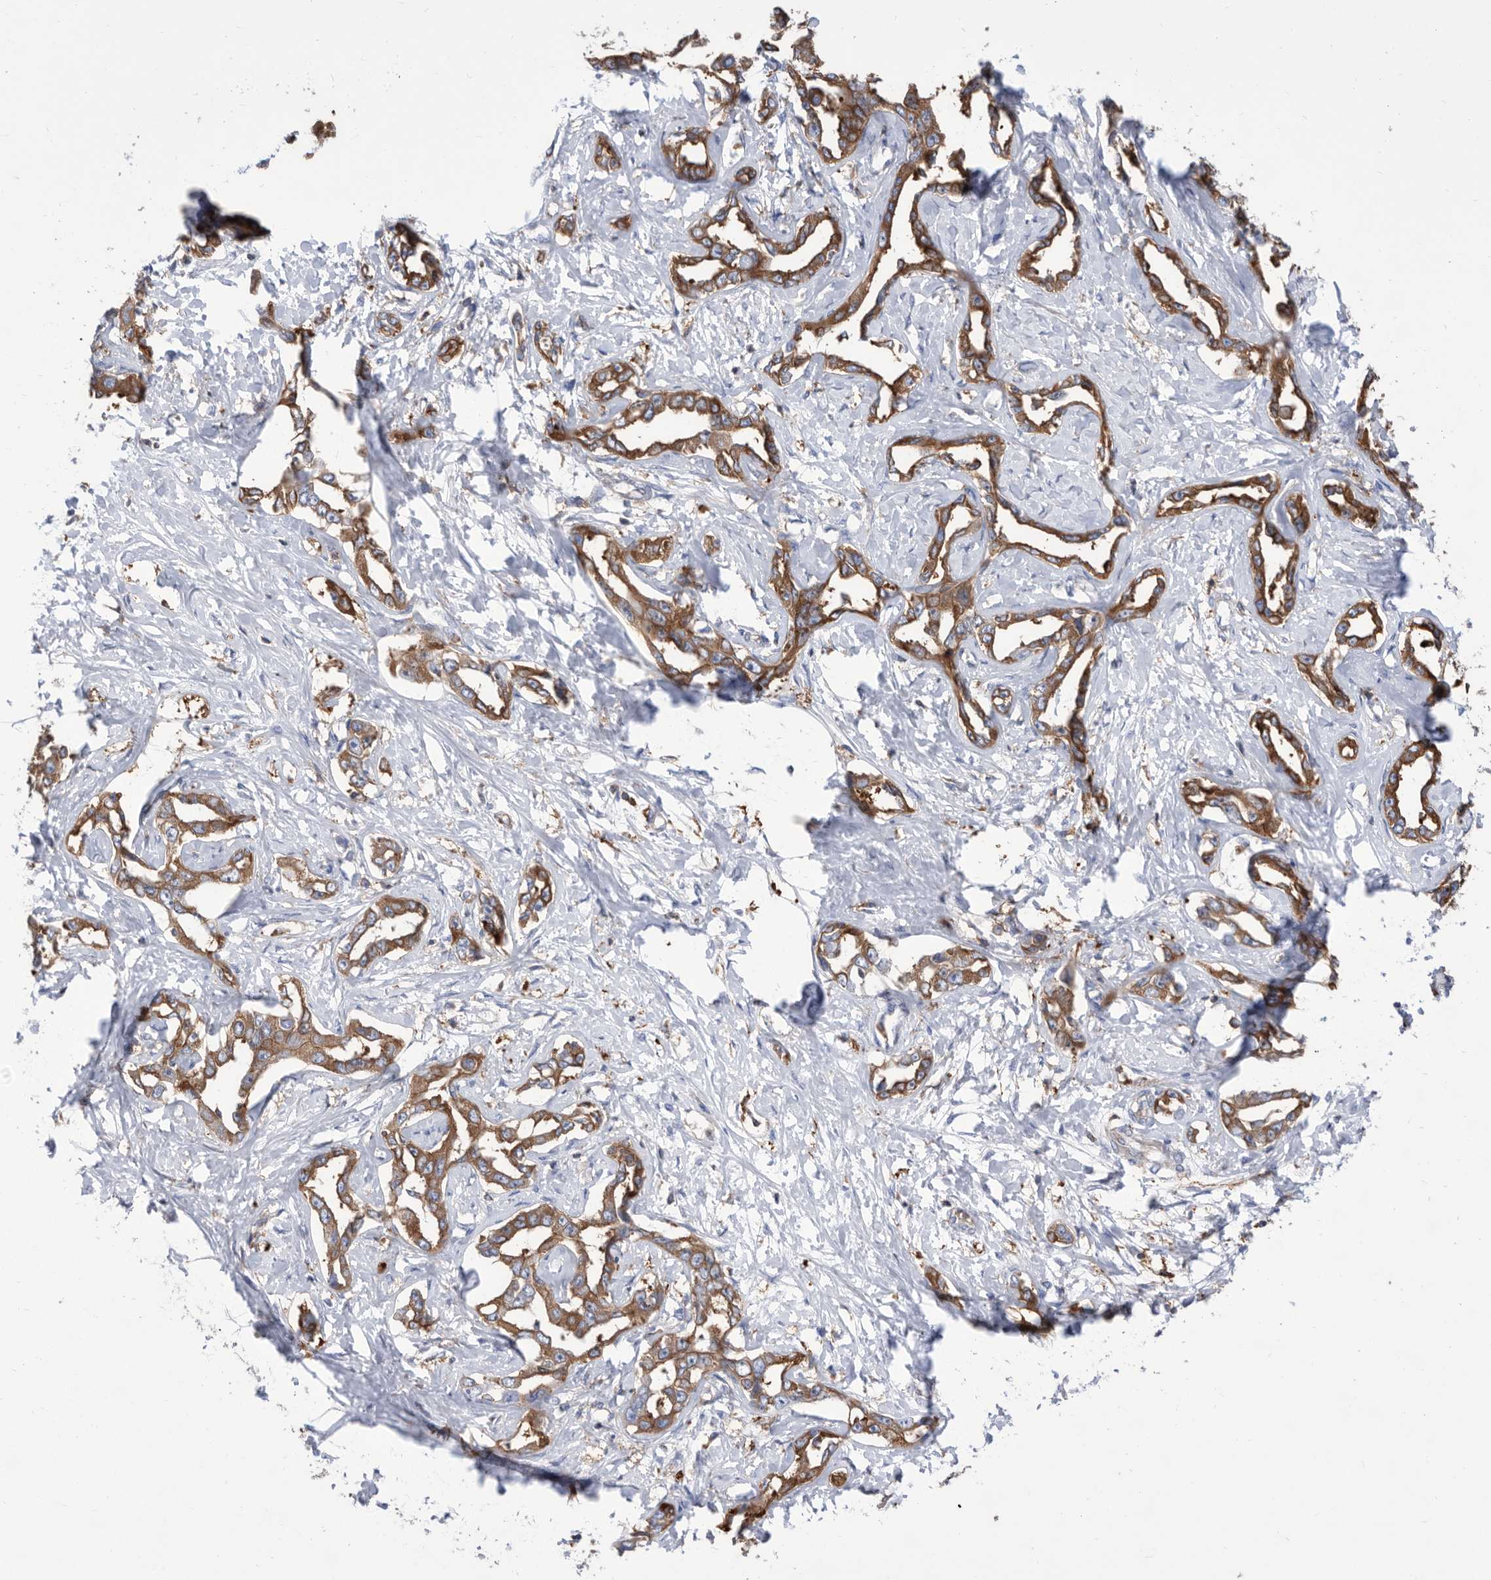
{"staining": {"intensity": "moderate", "quantity": ">75%", "location": "cytoplasmic/membranous"}, "tissue": "liver cancer", "cell_type": "Tumor cells", "image_type": "cancer", "snomed": [{"axis": "morphology", "description": "Cholangiocarcinoma"}, {"axis": "topography", "description": "Liver"}], "caption": "Moderate cytoplasmic/membranous positivity for a protein is present in about >75% of tumor cells of liver cancer using immunohistochemistry (IHC).", "gene": "SMG7", "patient": {"sex": "male", "age": 59}}